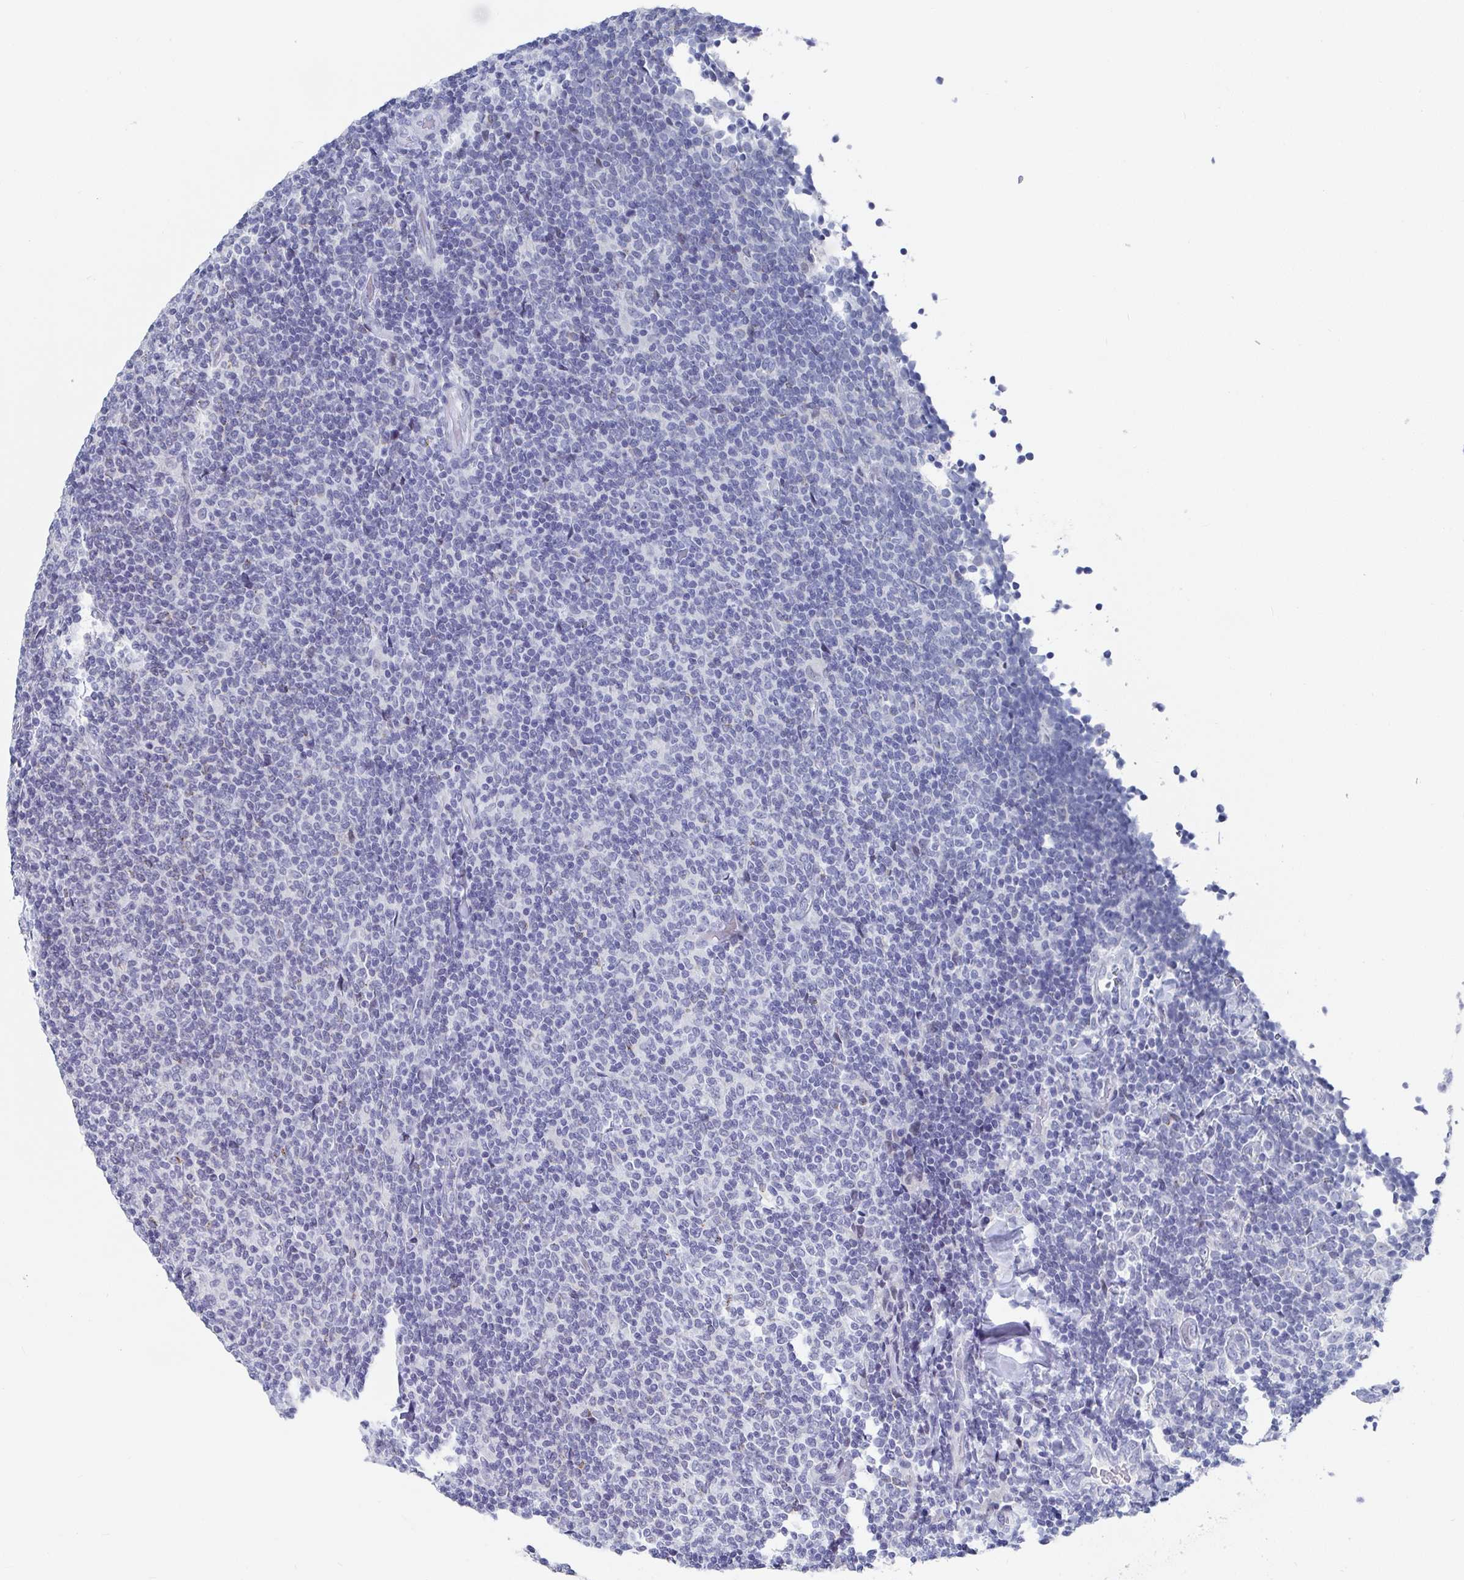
{"staining": {"intensity": "negative", "quantity": "none", "location": "none"}, "tissue": "lymphoma", "cell_type": "Tumor cells", "image_type": "cancer", "snomed": [{"axis": "morphology", "description": "Malignant lymphoma, non-Hodgkin's type, Low grade"}, {"axis": "topography", "description": "Lymph node"}], "caption": "Immunohistochemical staining of lymphoma displays no significant positivity in tumor cells. The staining is performed using DAB (3,3'-diaminobenzidine) brown chromogen with nuclei counter-stained in using hematoxylin.", "gene": "CAMKV", "patient": {"sex": "male", "age": 52}}